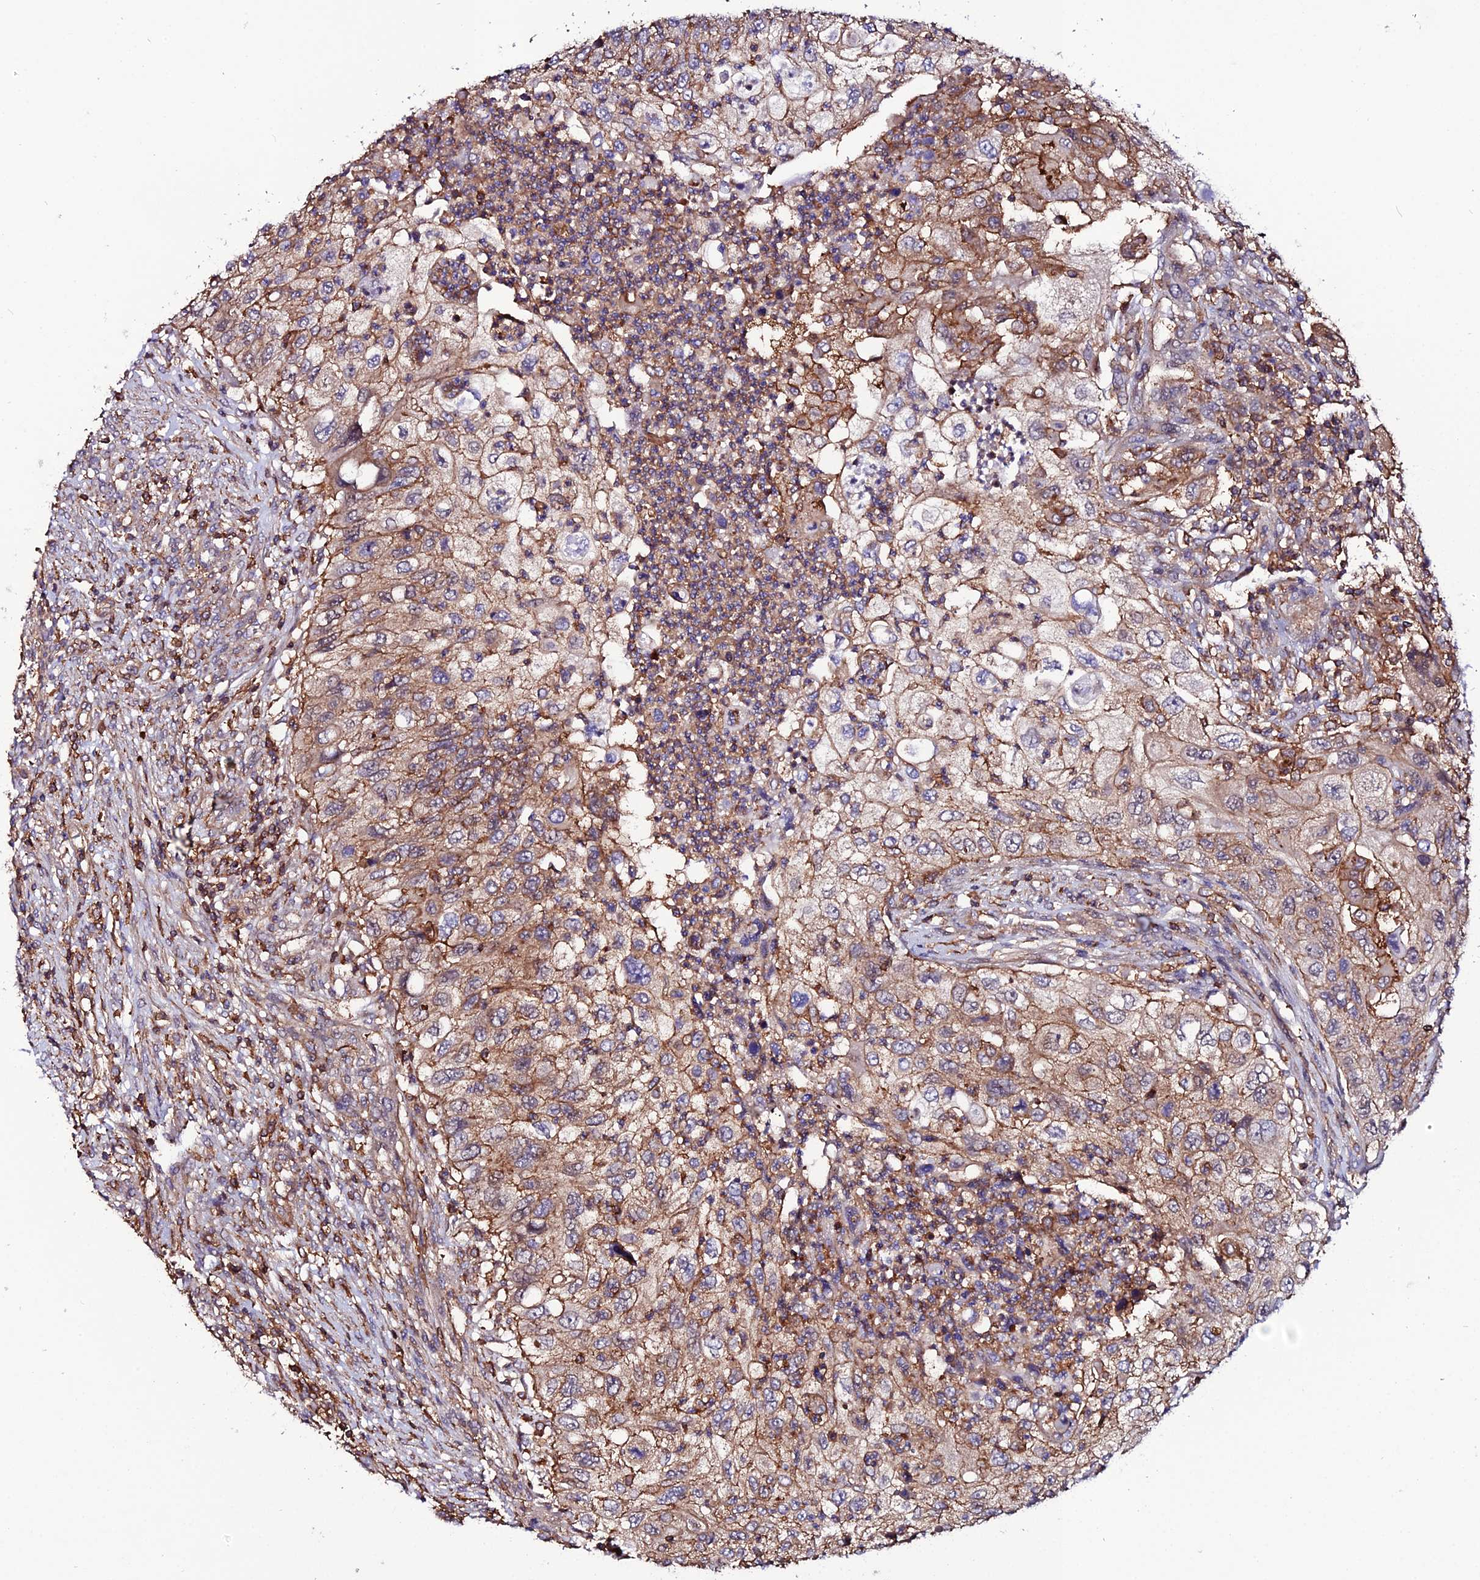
{"staining": {"intensity": "moderate", "quantity": ">75%", "location": "cytoplasmic/membranous"}, "tissue": "urothelial cancer", "cell_type": "Tumor cells", "image_type": "cancer", "snomed": [{"axis": "morphology", "description": "Urothelial carcinoma, High grade"}, {"axis": "topography", "description": "Urinary bladder"}], "caption": "About >75% of tumor cells in human urothelial cancer reveal moderate cytoplasmic/membranous protein positivity as visualized by brown immunohistochemical staining.", "gene": "USP17L15", "patient": {"sex": "female", "age": 60}}